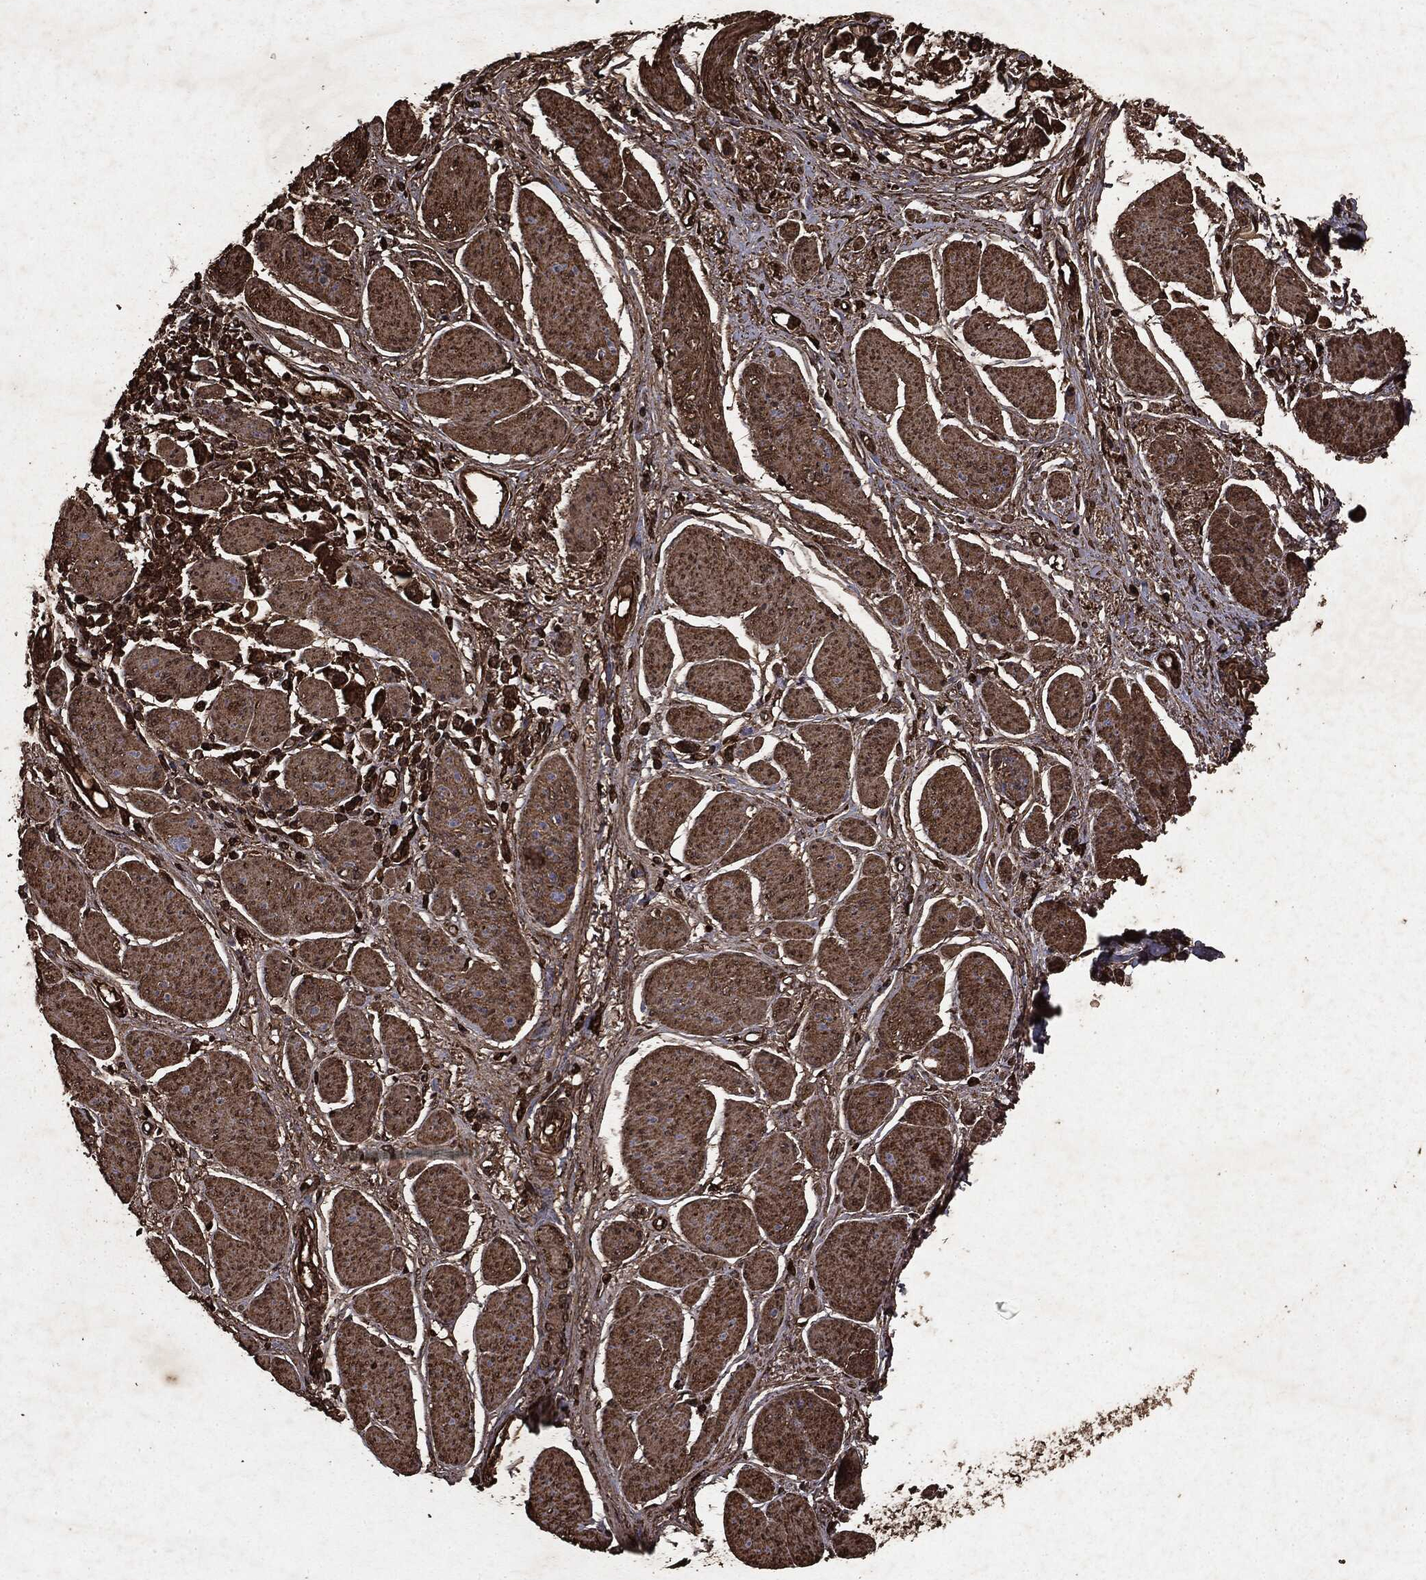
{"staining": {"intensity": "strong", "quantity": ">75%", "location": "cytoplasmic/membranous"}, "tissue": "stomach cancer", "cell_type": "Tumor cells", "image_type": "cancer", "snomed": [{"axis": "morphology", "description": "Adenocarcinoma, NOS"}, {"axis": "topography", "description": "Stomach"}], "caption": "Immunohistochemistry micrograph of adenocarcinoma (stomach) stained for a protein (brown), which demonstrates high levels of strong cytoplasmic/membranous positivity in about >75% of tumor cells.", "gene": "ARAF", "patient": {"sex": "female", "age": 81}}